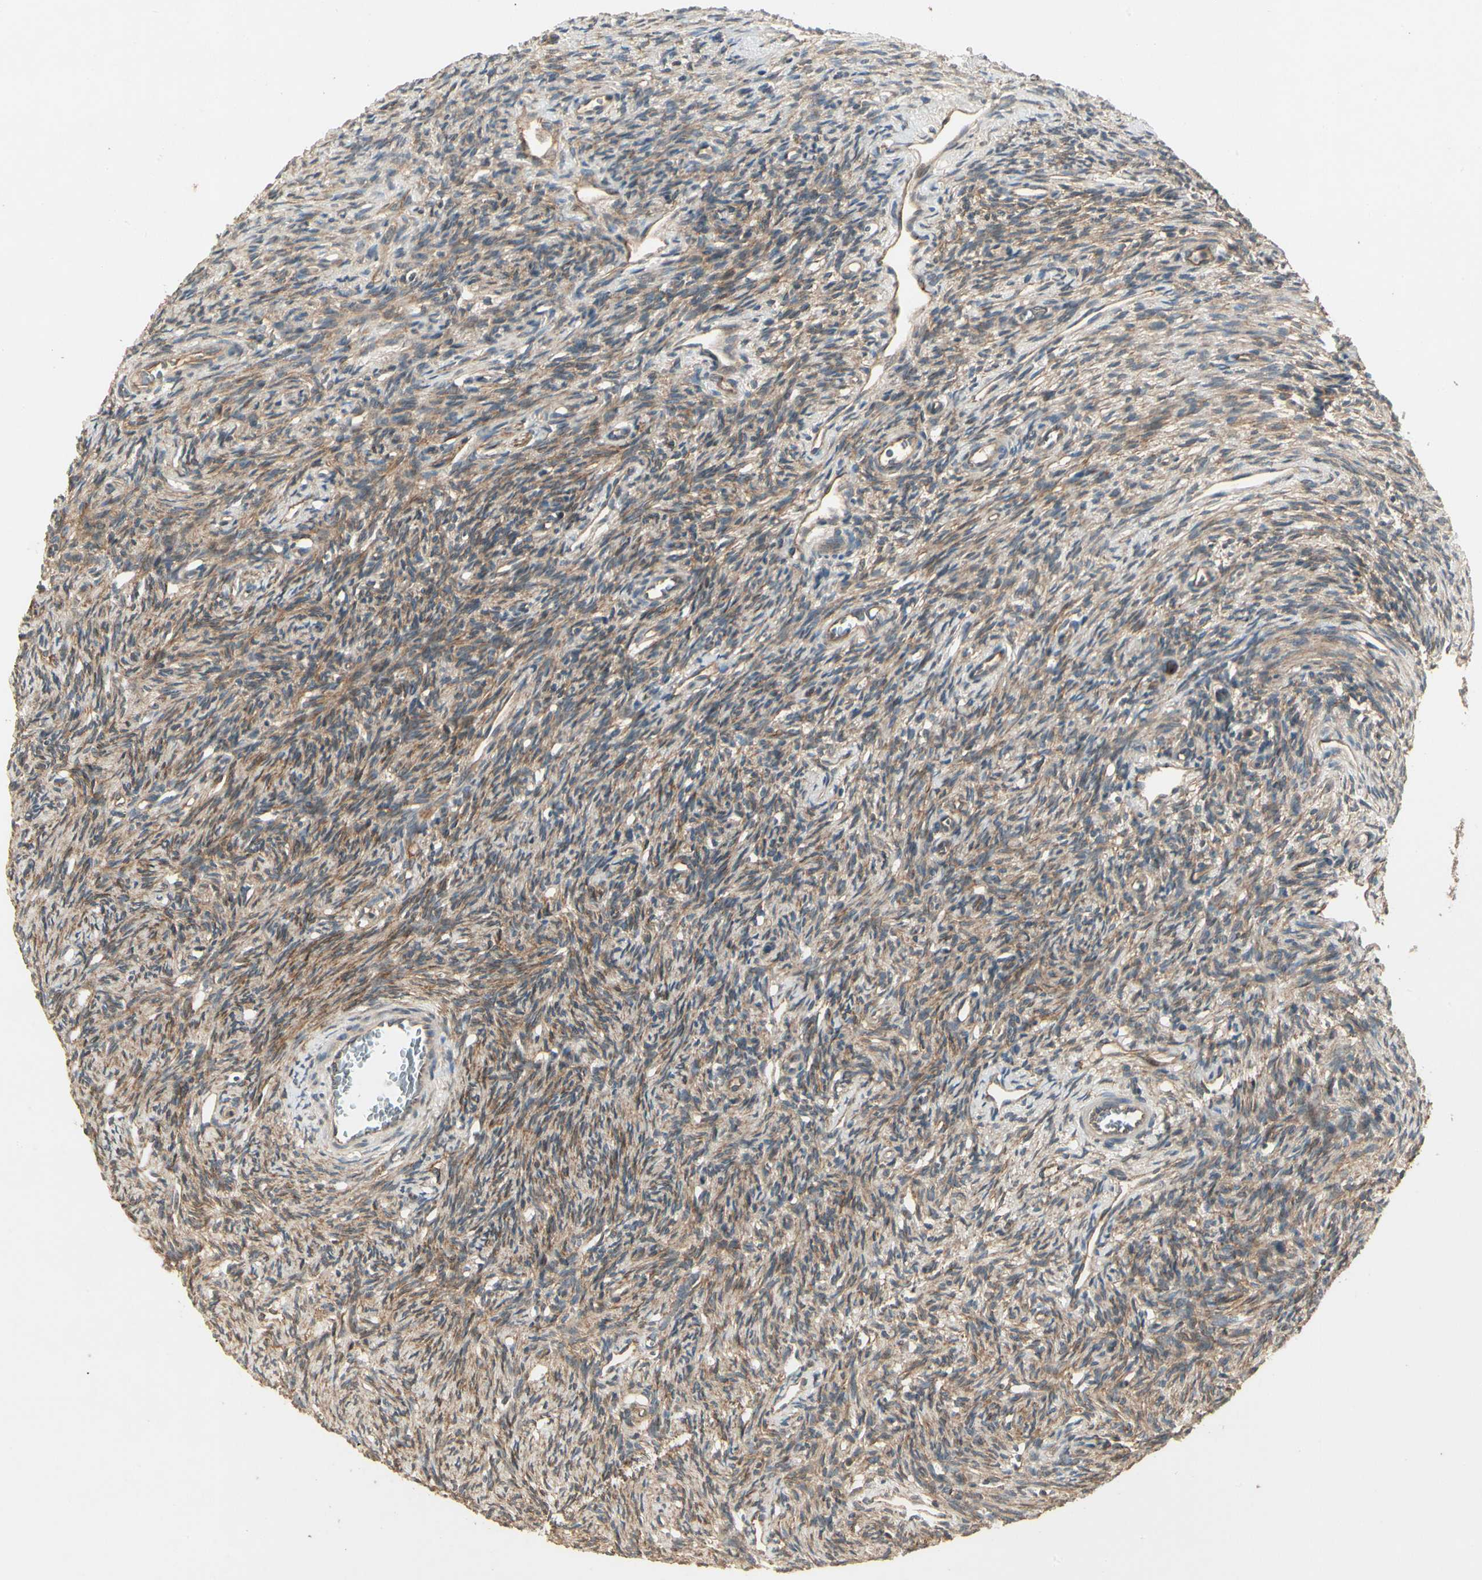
{"staining": {"intensity": "moderate", "quantity": "25%-75%", "location": "cytoplasmic/membranous"}, "tissue": "ovary", "cell_type": "Ovarian stroma cells", "image_type": "normal", "snomed": [{"axis": "morphology", "description": "Normal tissue, NOS"}, {"axis": "topography", "description": "Ovary"}], "caption": "Ovarian stroma cells show medium levels of moderate cytoplasmic/membranous expression in about 25%-75% of cells in unremarkable human ovary. The protein is stained brown, and the nuclei are stained in blue (DAB IHC with brightfield microscopy, high magnification).", "gene": "RNF180", "patient": {"sex": "female", "age": 33}}